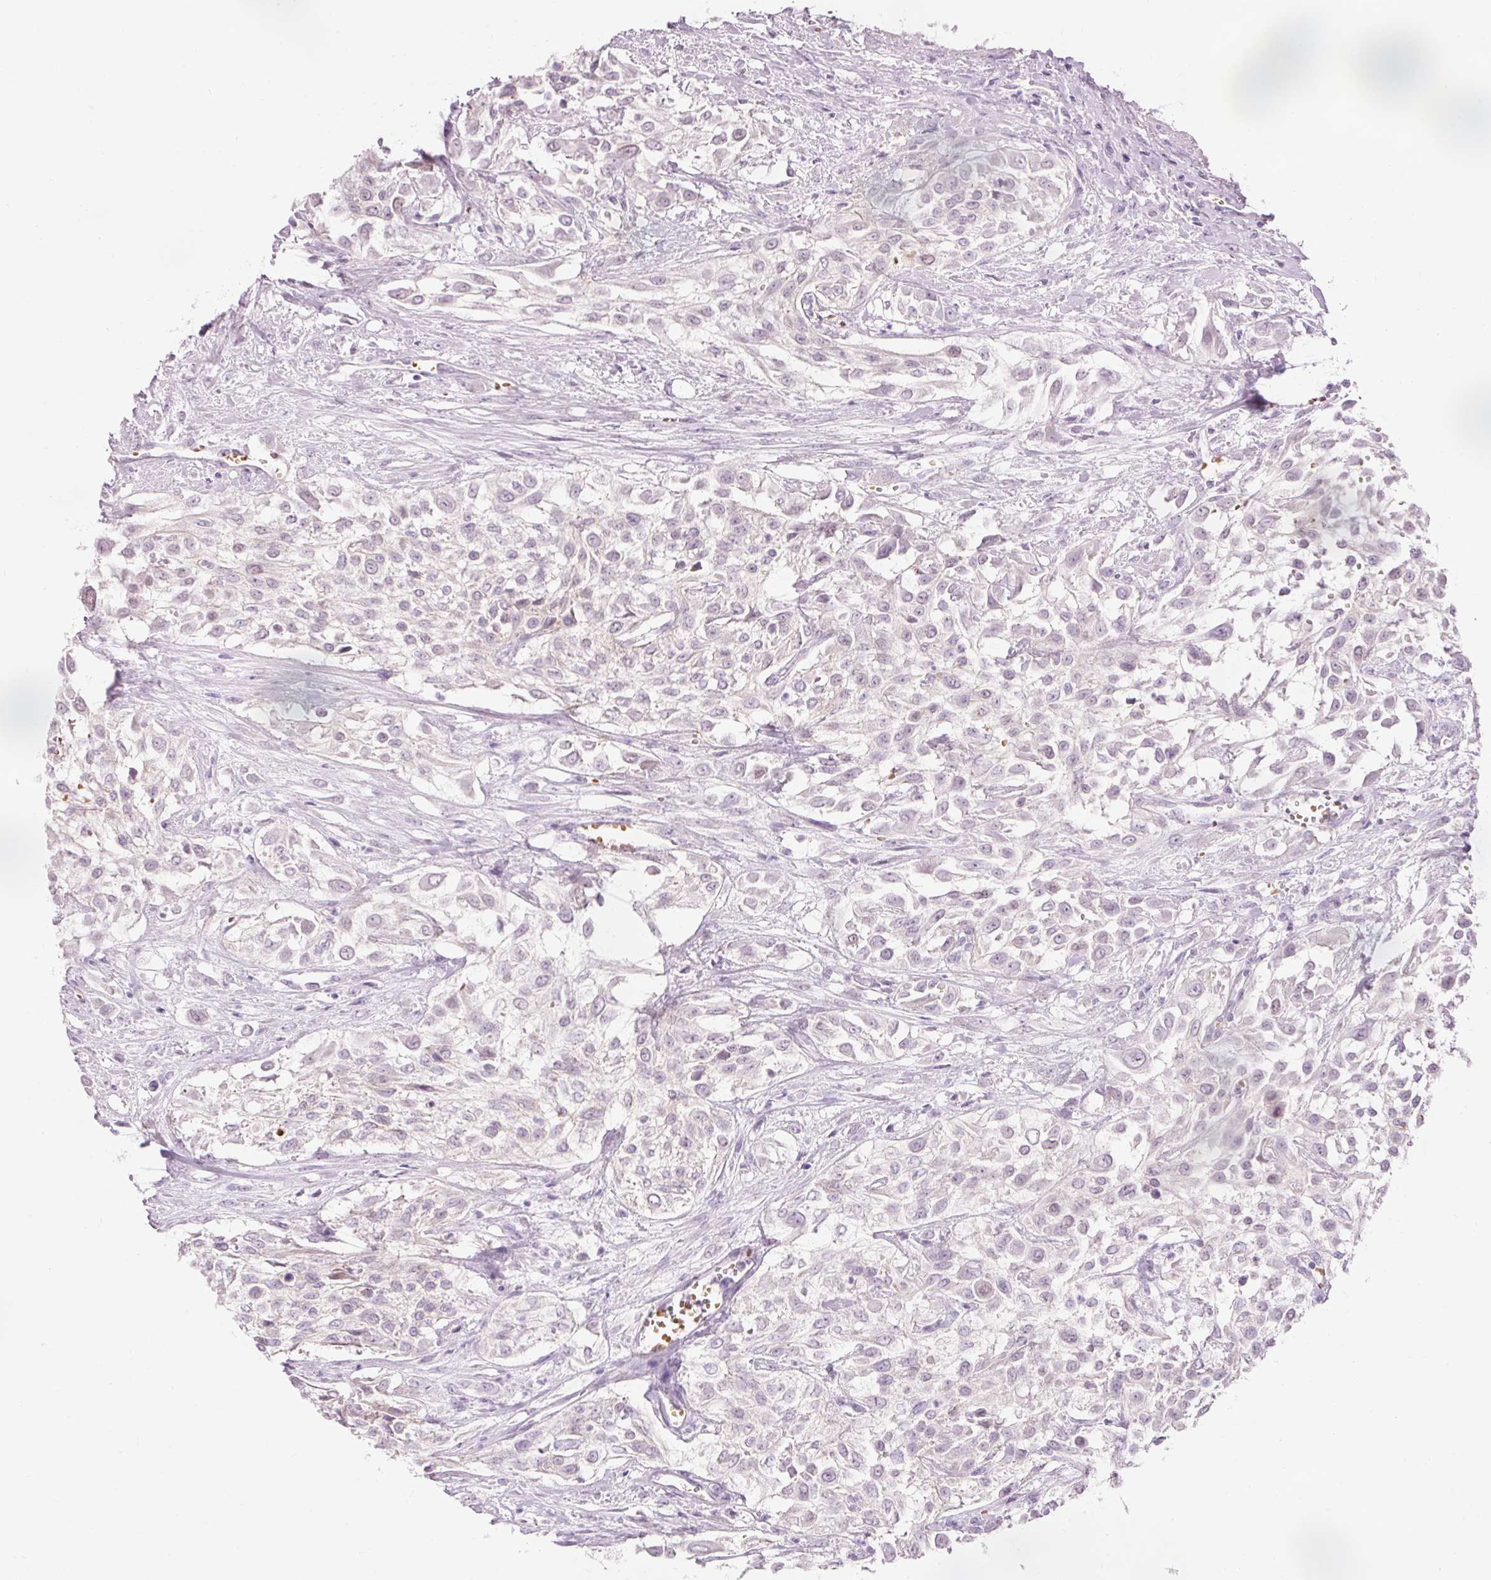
{"staining": {"intensity": "negative", "quantity": "none", "location": "none"}, "tissue": "urothelial cancer", "cell_type": "Tumor cells", "image_type": "cancer", "snomed": [{"axis": "morphology", "description": "Urothelial carcinoma, High grade"}, {"axis": "topography", "description": "Urinary bladder"}], "caption": "Protein analysis of high-grade urothelial carcinoma reveals no significant expression in tumor cells.", "gene": "DHRS11", "patient": {"sex": "male", "age": 57}}